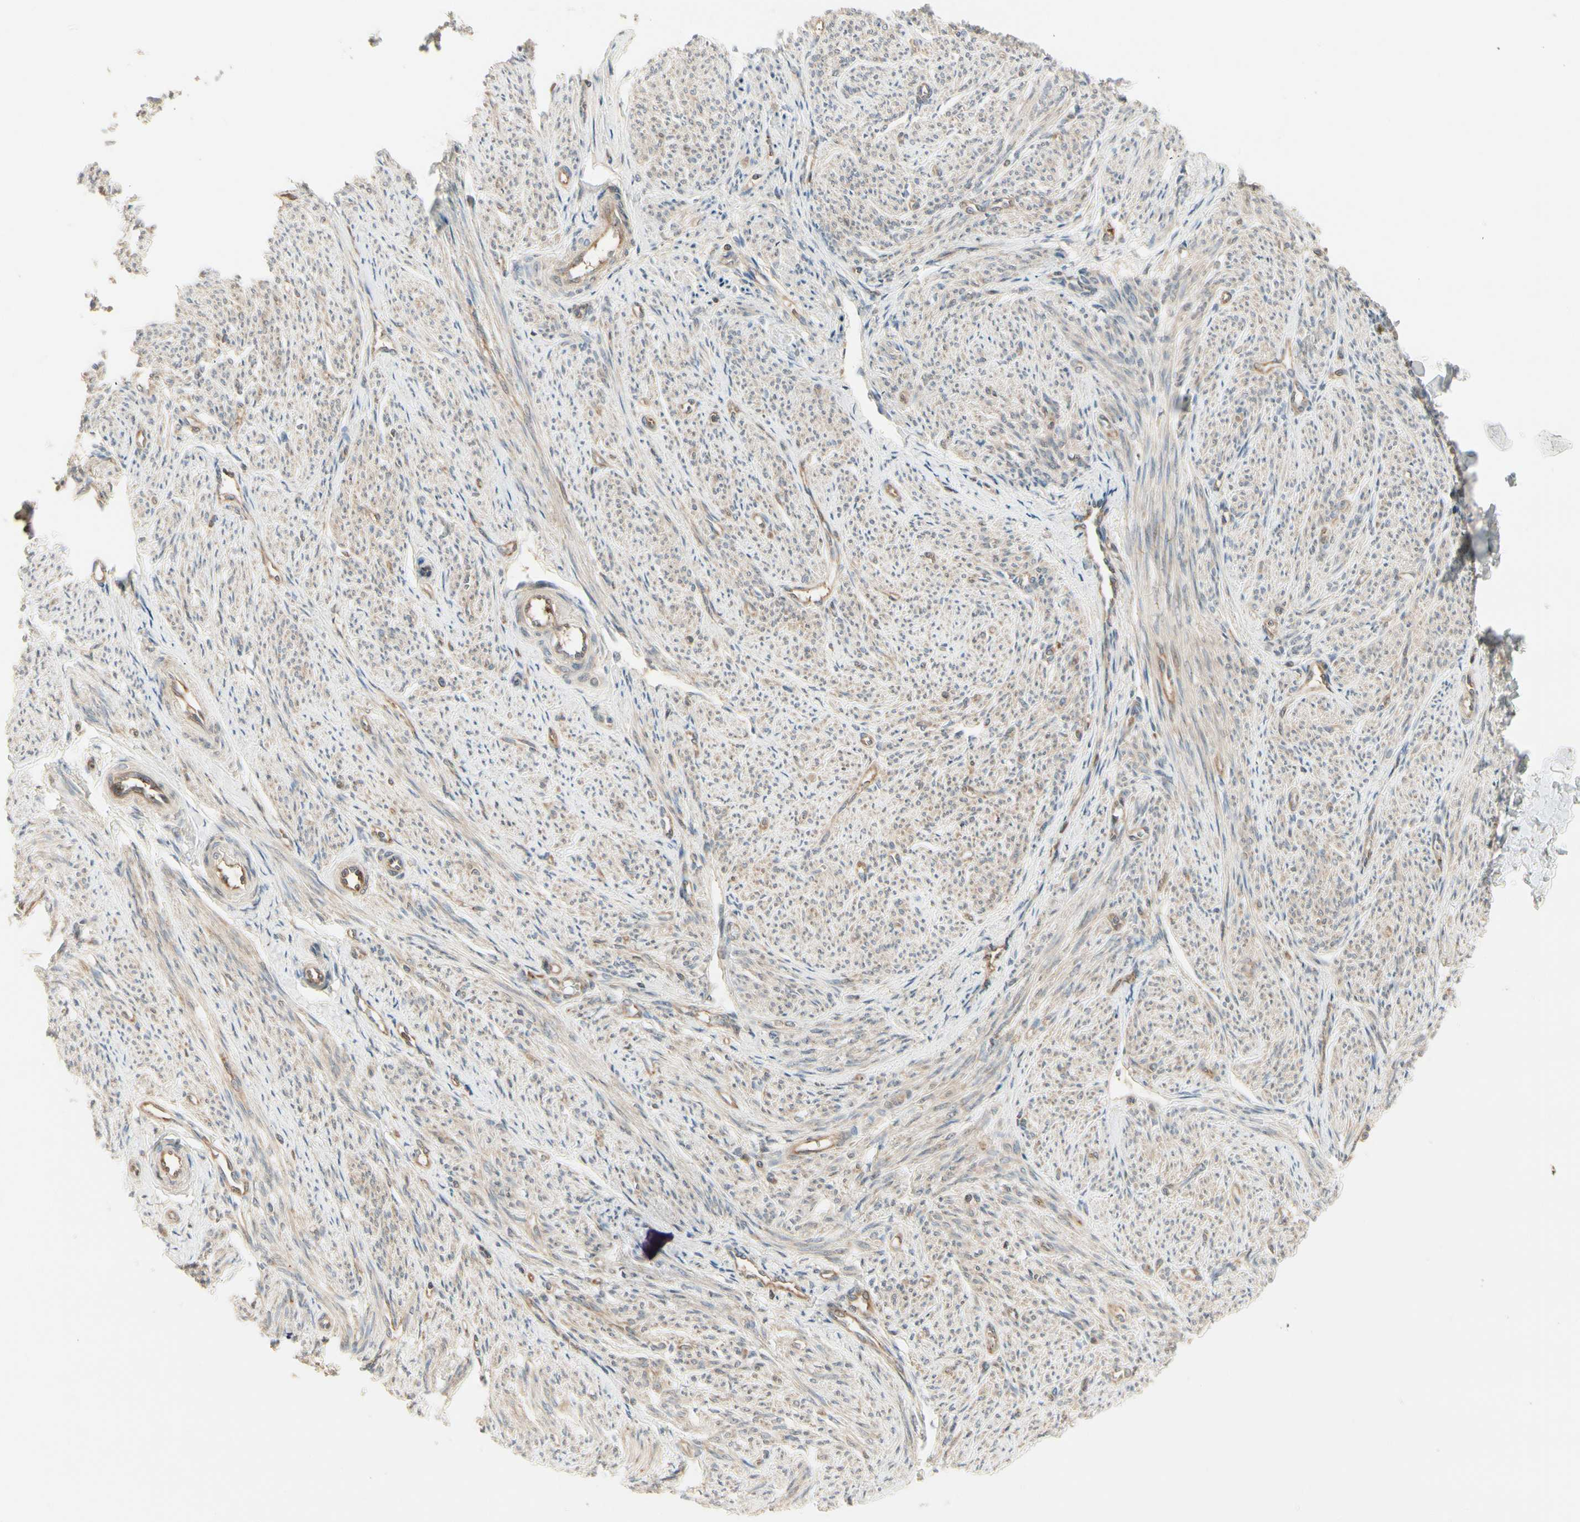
{"staining": {"intensity": "weak", "quantity": ">75%", "location": "cytoplasmic/membranous"}, "tissue": "smooth muscle", "cell_type": "Smooth muscle cells", "image_type": "normal", "snomed": [{"axis": "morphology", "description": "Normal tissue, NOS"}, {"axis": "topography", "description": "Smooth muscle"}], "caption": "Immunohistochemical staining of benign smooth muscle demonstrates >75% levels of weak cytoplasmic/membranous protein expression in about >75% of smooth muscle cells.", "gene": "OXSR1", "patient": {"sex": "female", "age": 65}}